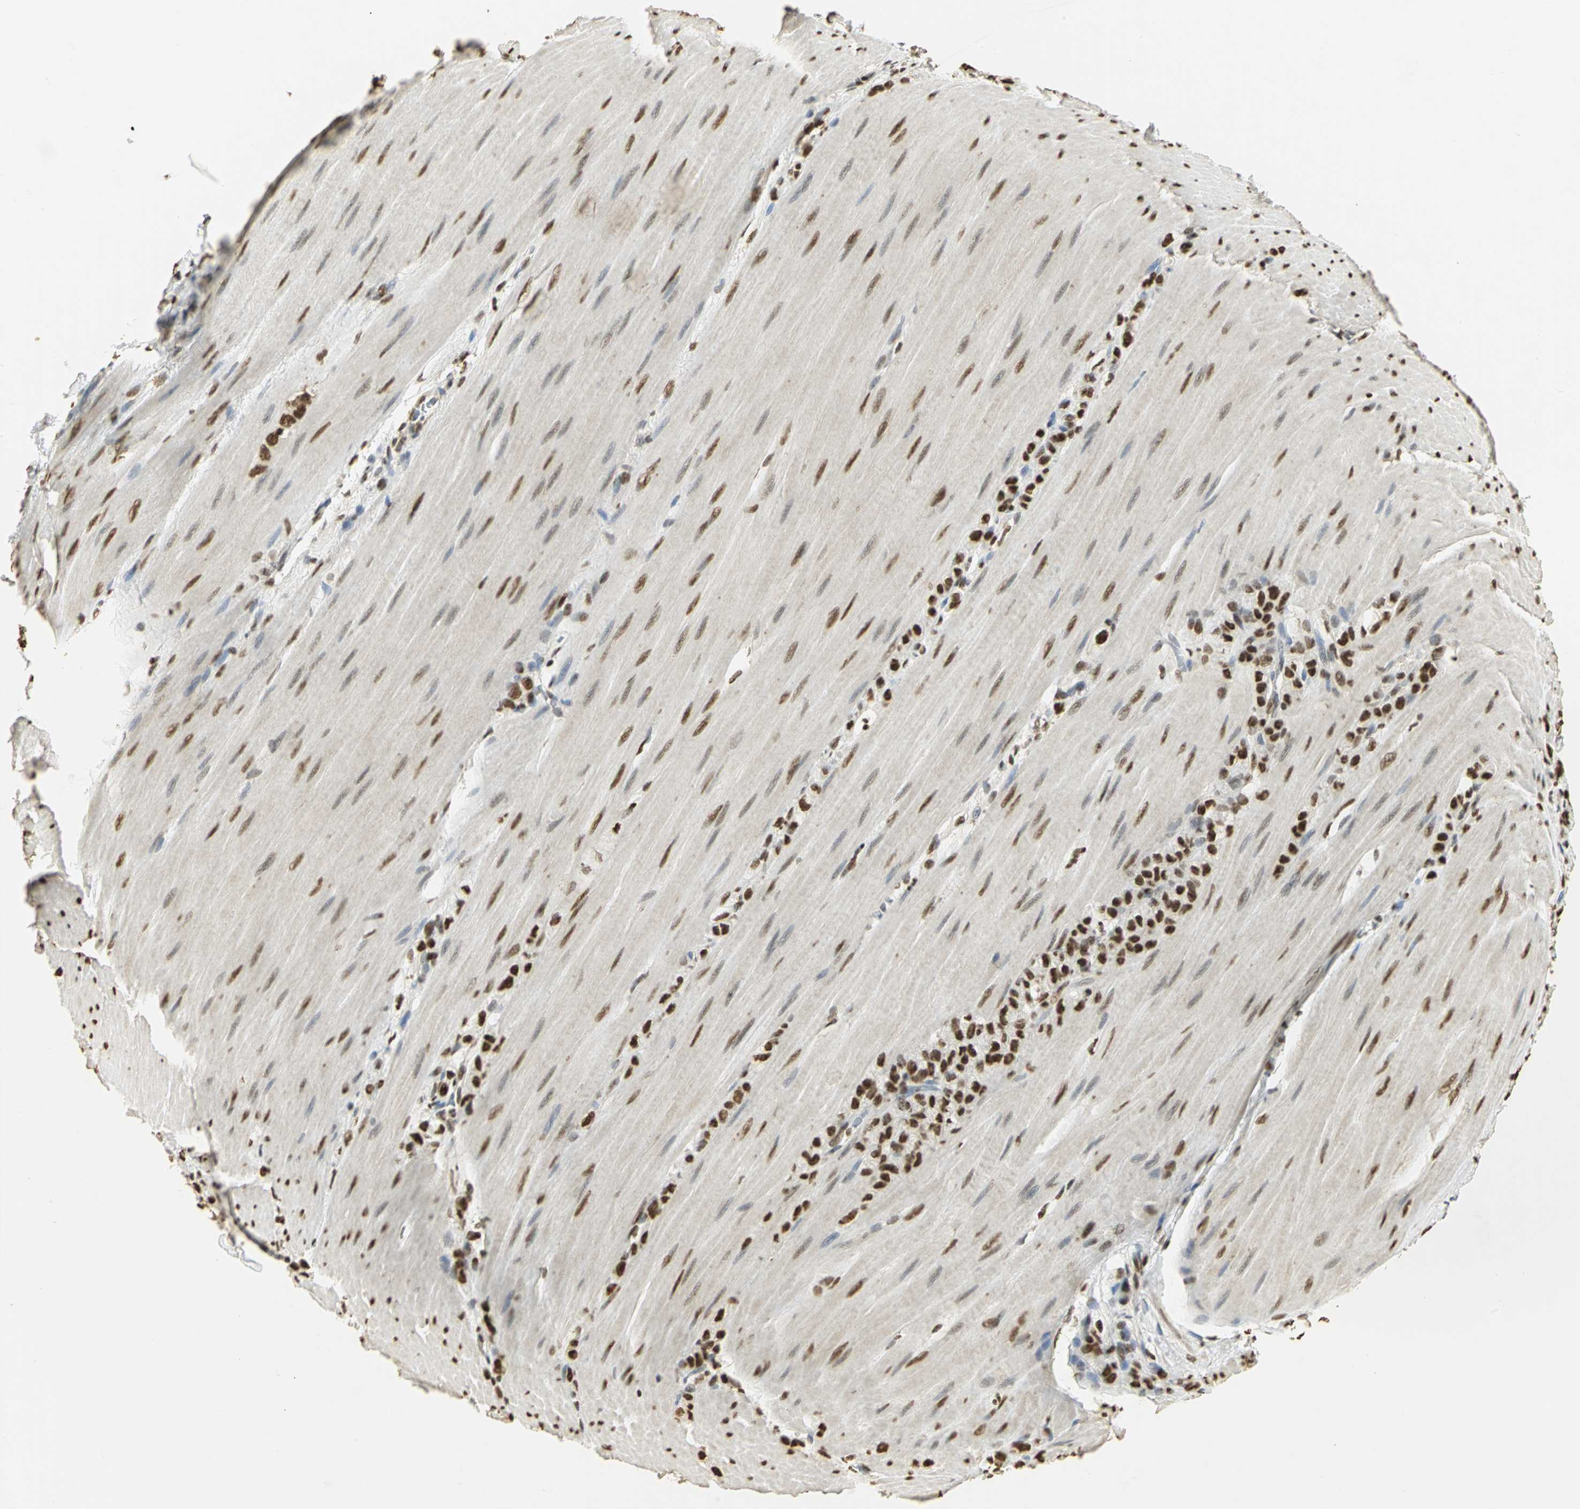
{"staining": {"intensity": "strong", "quantity": ">75%", "location": "nuclear"}, "tissue": "stomach cancer", "cell_type": "Tumor cells", "image_type": "cancer", "snomed": [{"axis": "morphology", "description": "Adenocarcinoma, NOS"}, {"axis": "topography", "description": "Stomach"}], "caption": "The image demonstrates staining of adenocarcinoma (stomach), revealing strong nuclear protein positivity (brown color) within tumor cells. (IHC, brightfield microscopy, high magnification).", "gene": "SET", "patient": {"sex": "male", "age": 82}}